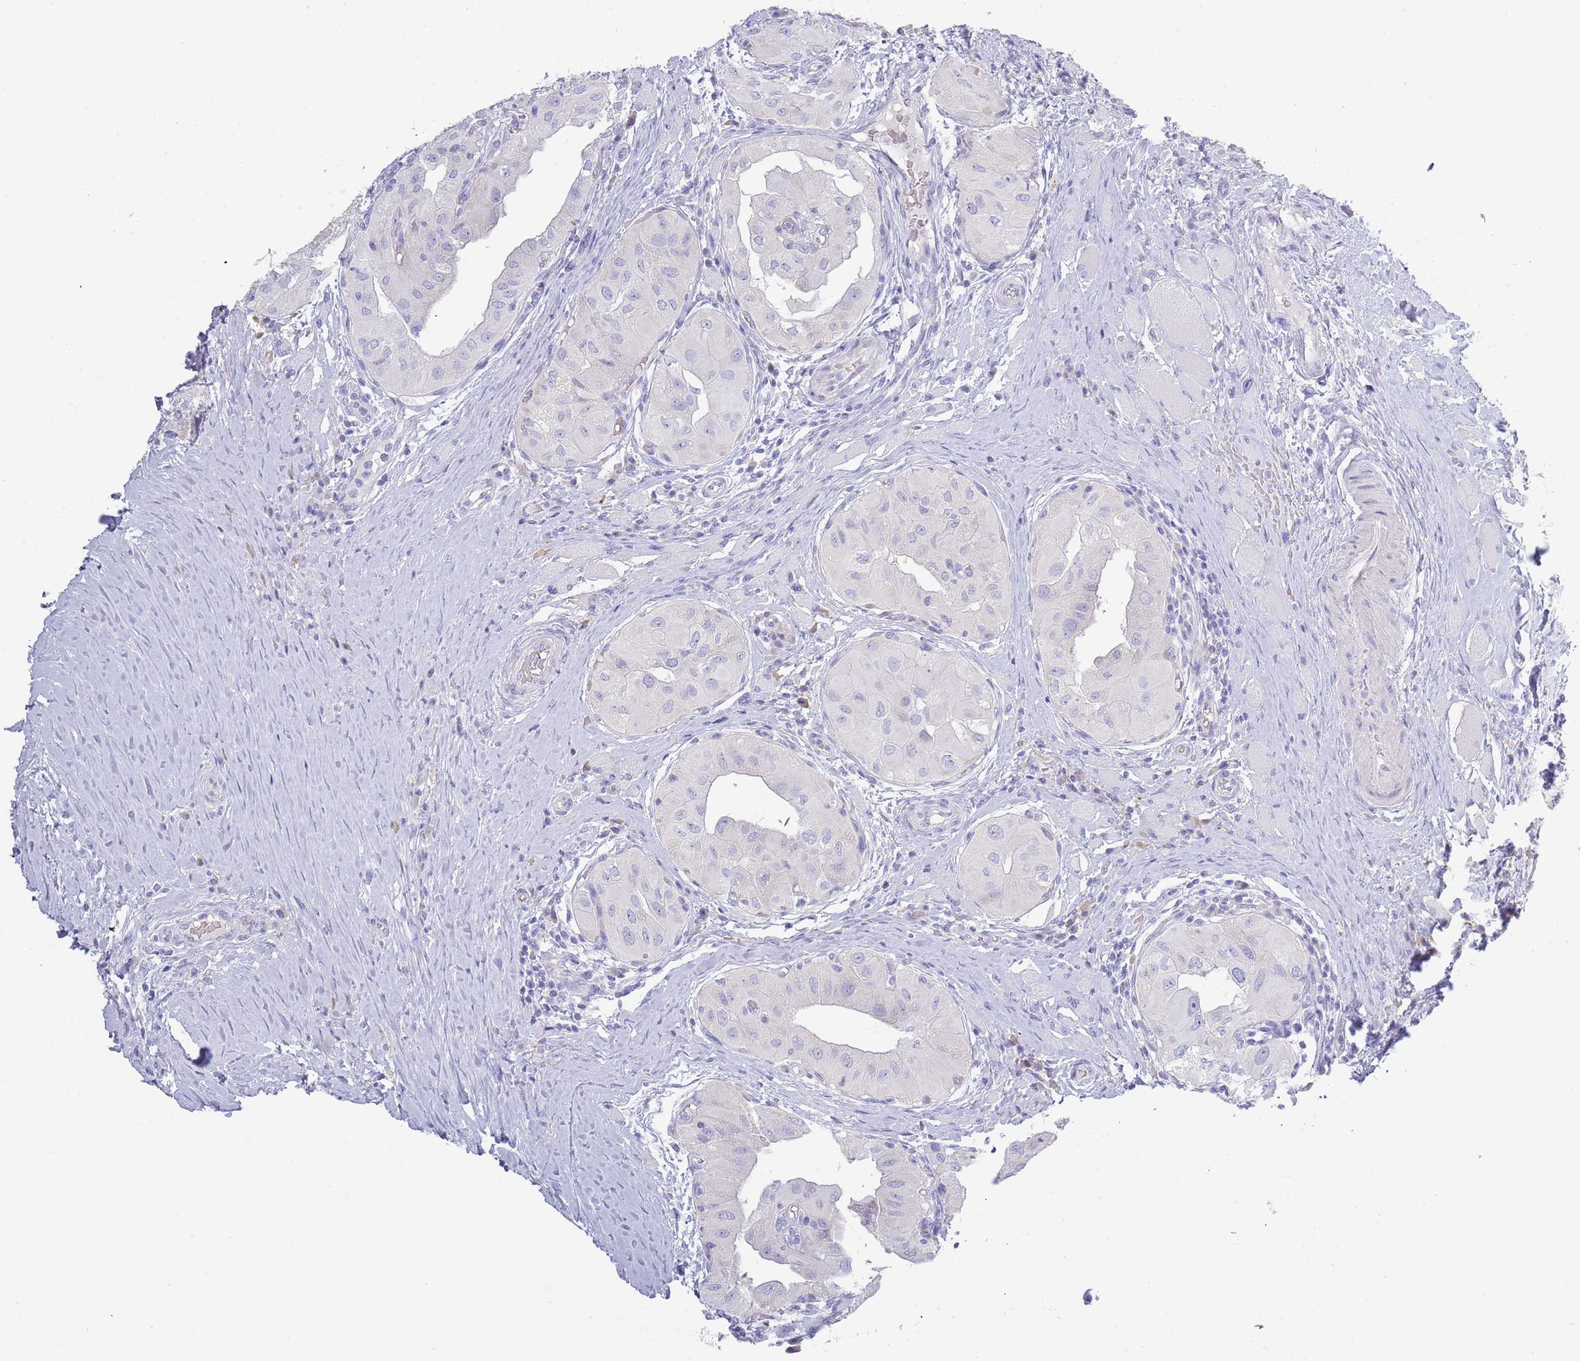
{"staining": {"intensity": "negative", "quantity": "none", "location": "none"}, "tissue": "thyroid cancer", "cell_type": "Tumor cells", "image_type": "cancer", "snomed": [{"axis": "morphology", "description": "Papillary adenocarcinoma, NOS"}, {"axis": "topography", "description": "Thyroid gland"}], "caption": "IHC photomicrograph of neoplastic tissue: human thyroid cancer (papillary adenocarcinoma) stained with DAB displays no significant protein positivity in tumor cells. Nuclei are stained in blue.", "gene": "ACR", "patient": {"sex": "female", "age": 59}}